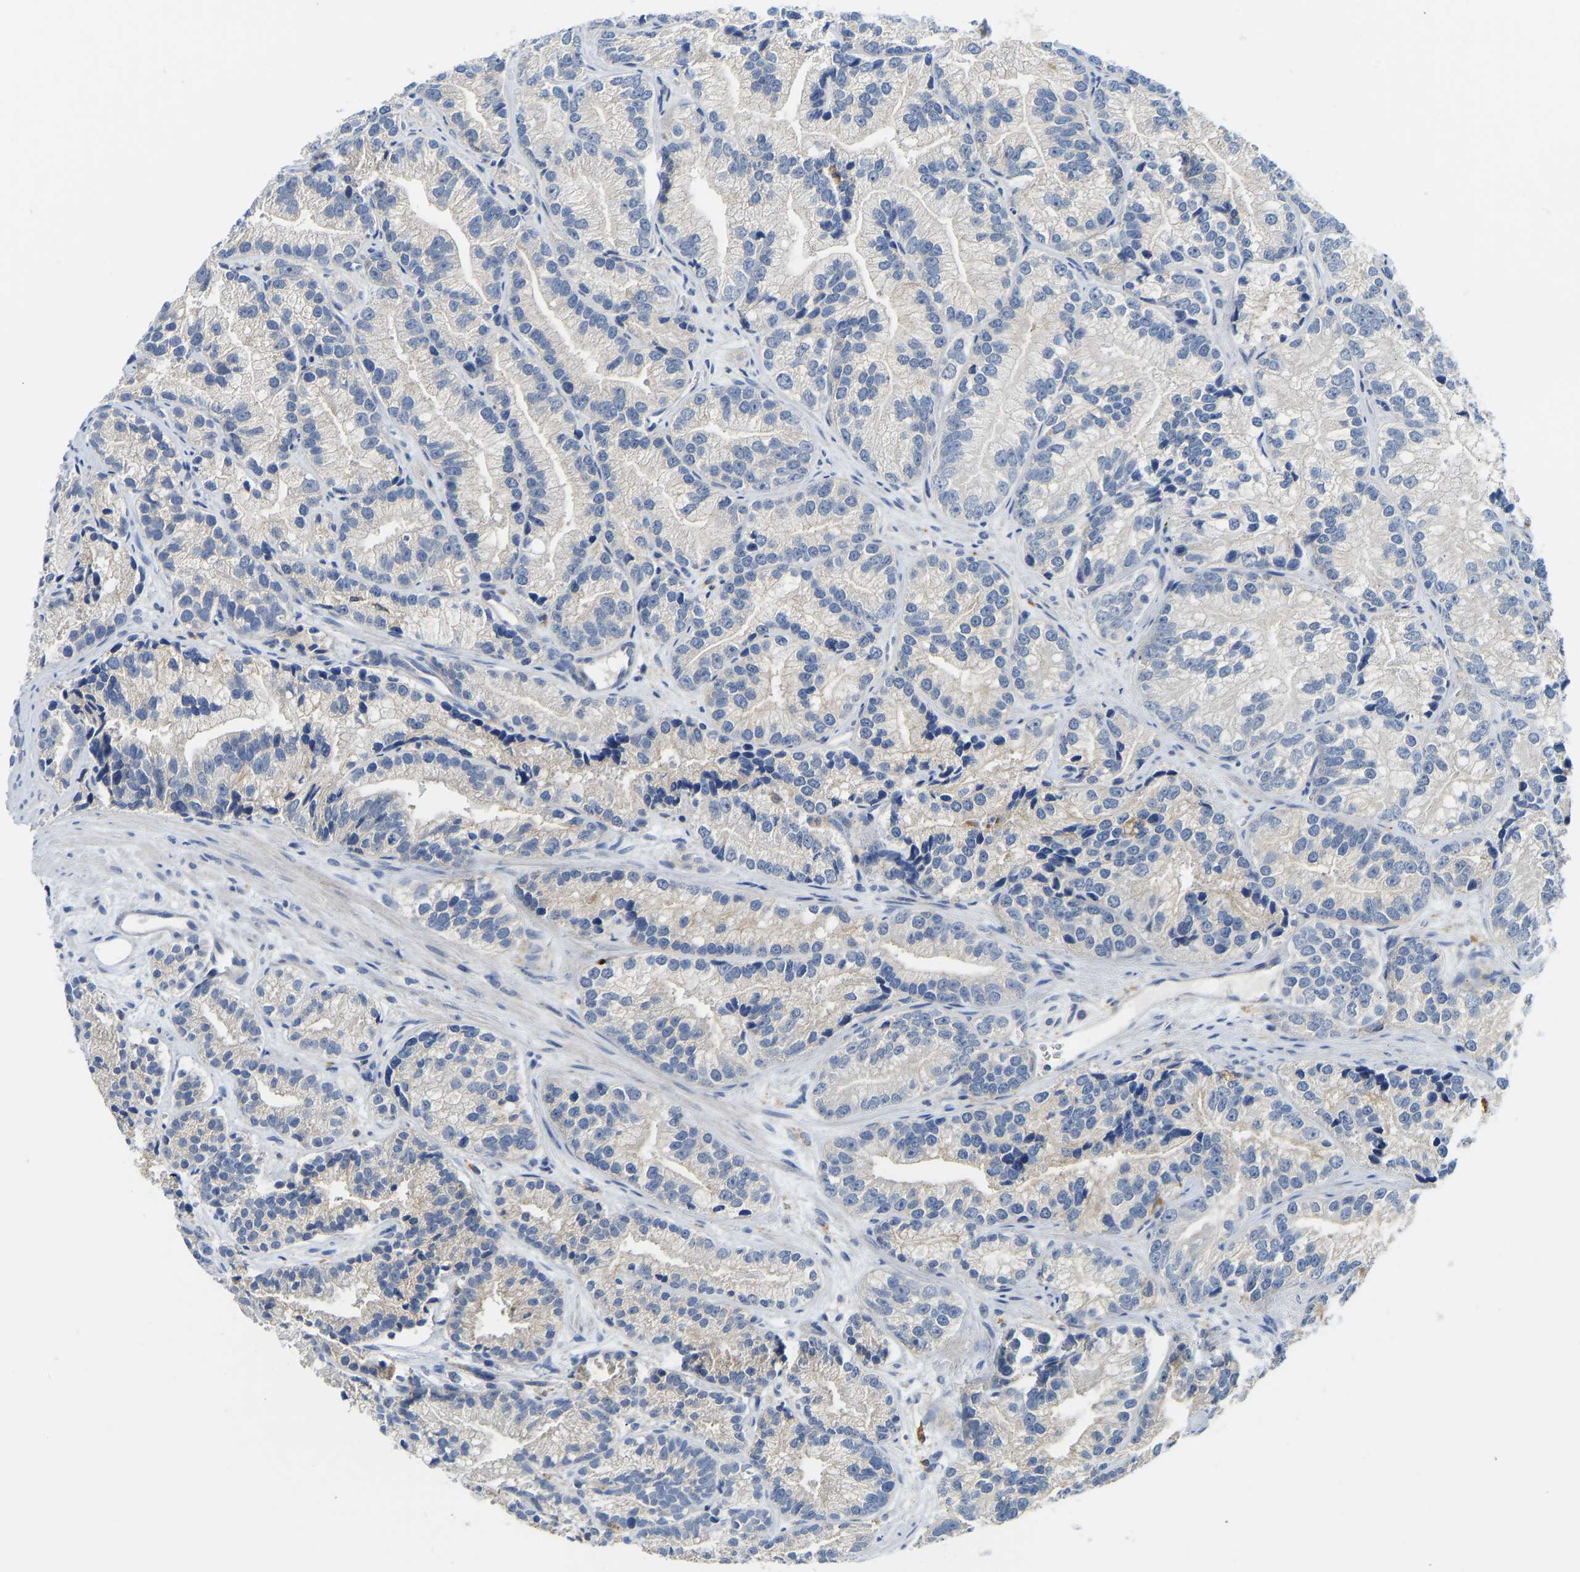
{"staining": {"intensity": "negative", "quantity": "none", "location": "none"}, "tissue": "prostate cancer", "cell_type": "Tumor cells", "image_type": "cancer", "snomed": [{"axis": "morphology", "description": "Adenocarcinoma, Low grade"}, {"axis": "topography", "description": "Prostate"}], "caption": "DAB immunohistochemical staining of prostate cancer (adenocarcinoma (low-grade)) exhibits no significant positivity in tumor cells.", "gene": "ATP6V1E1", "patient": {"sex": "male", "age": 89}}